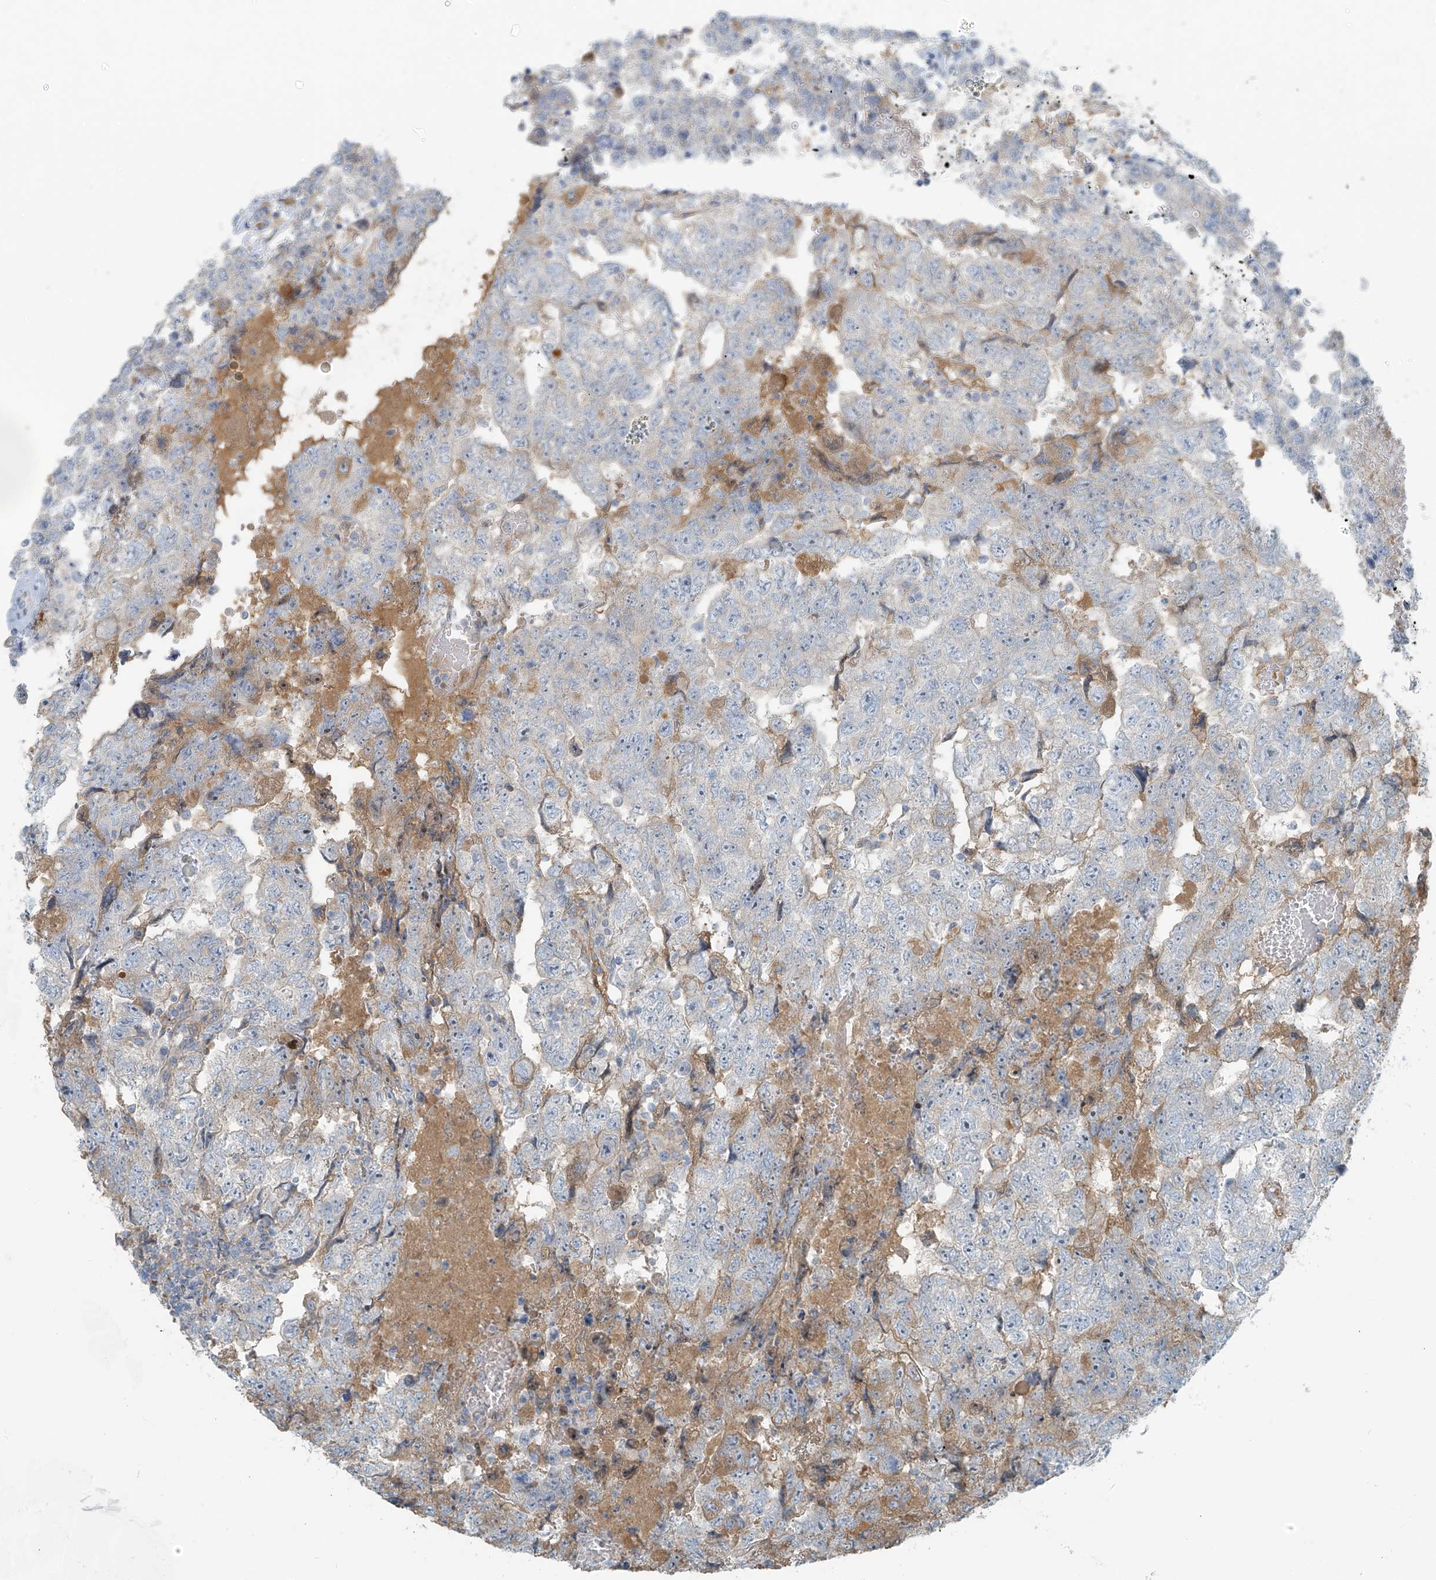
{"staining": {"intensity": "negative", "quantity": "none", "location": "none"}, "tissue": "testis cancer", "cell_type": "Tumor cells", "image_type": "cancer", "snomed": [{"axis": "morphology", "description": "Carcinoma, Embryonal, NOS"}, {"axis": "topography", "description": "Testis"}], "caption": "Tumor cells show no significant expression in testis embryonal carcinoma.", "gene": "FAM131C", "patient": {"sex": "male", "age": 36}}